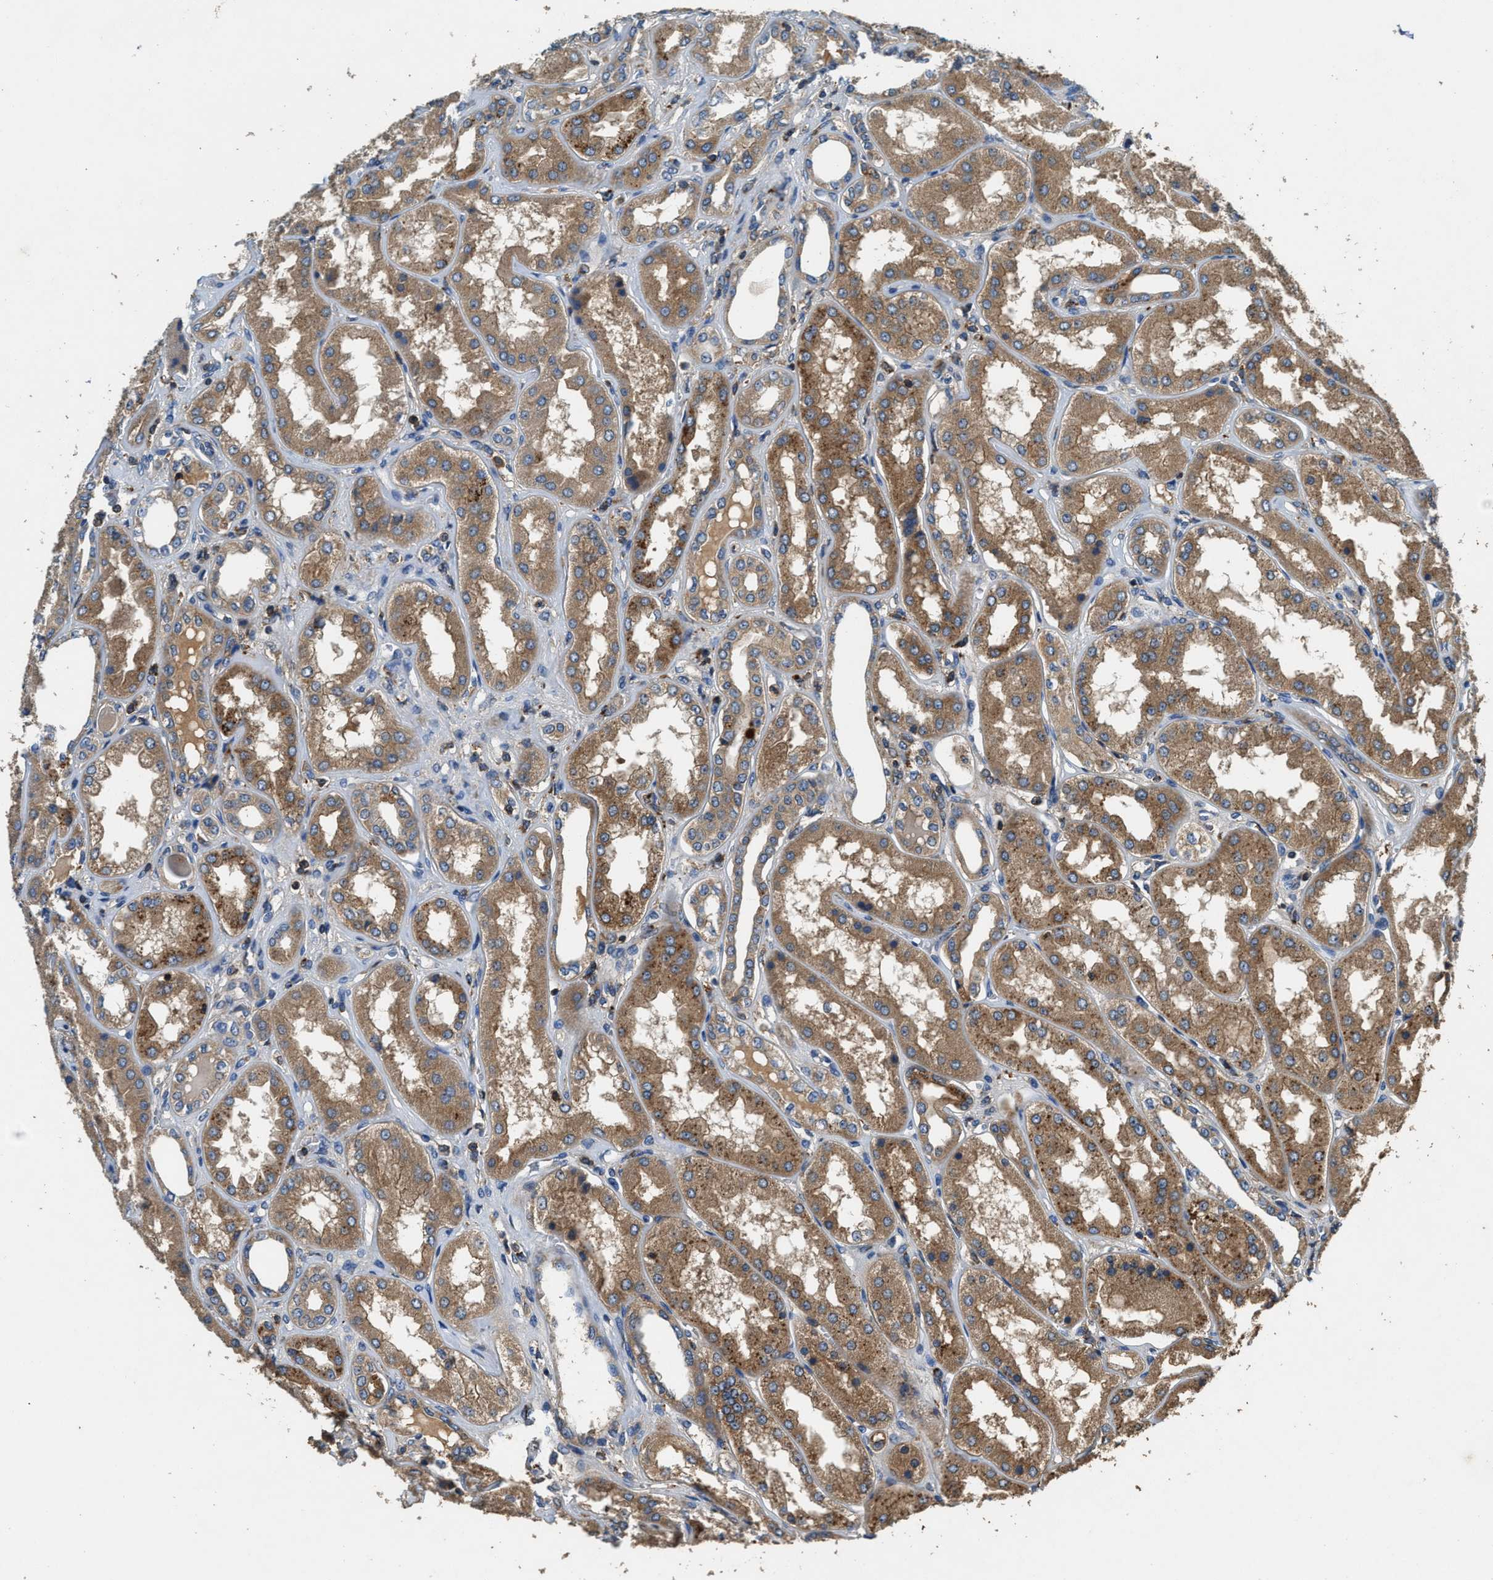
{"staining": {"intensity": "weak", "quantity": ">75%", "location": "cytoplasmic/membranous"}, "tissue": "kidney", "cell_type": "Cells in glomeruli", "image_type": "normal", "snomed": [{"axis": "morphology", "description": "Normal tissue, NOS"}, {"axis": "topography", "description": "Kidney"}], "caption": "Kidney stained with DAB IHC demonstrates low levels of weak cytoplasmic/membranous positivity in about >75% of cells in glomeruli. (DAB (3,3'-diaminobenzidine) = brown stain, brightfield microscopy at high magnification).", "gene": "BLOC1S1", "patient": {"sex": "female", "age": 56}}